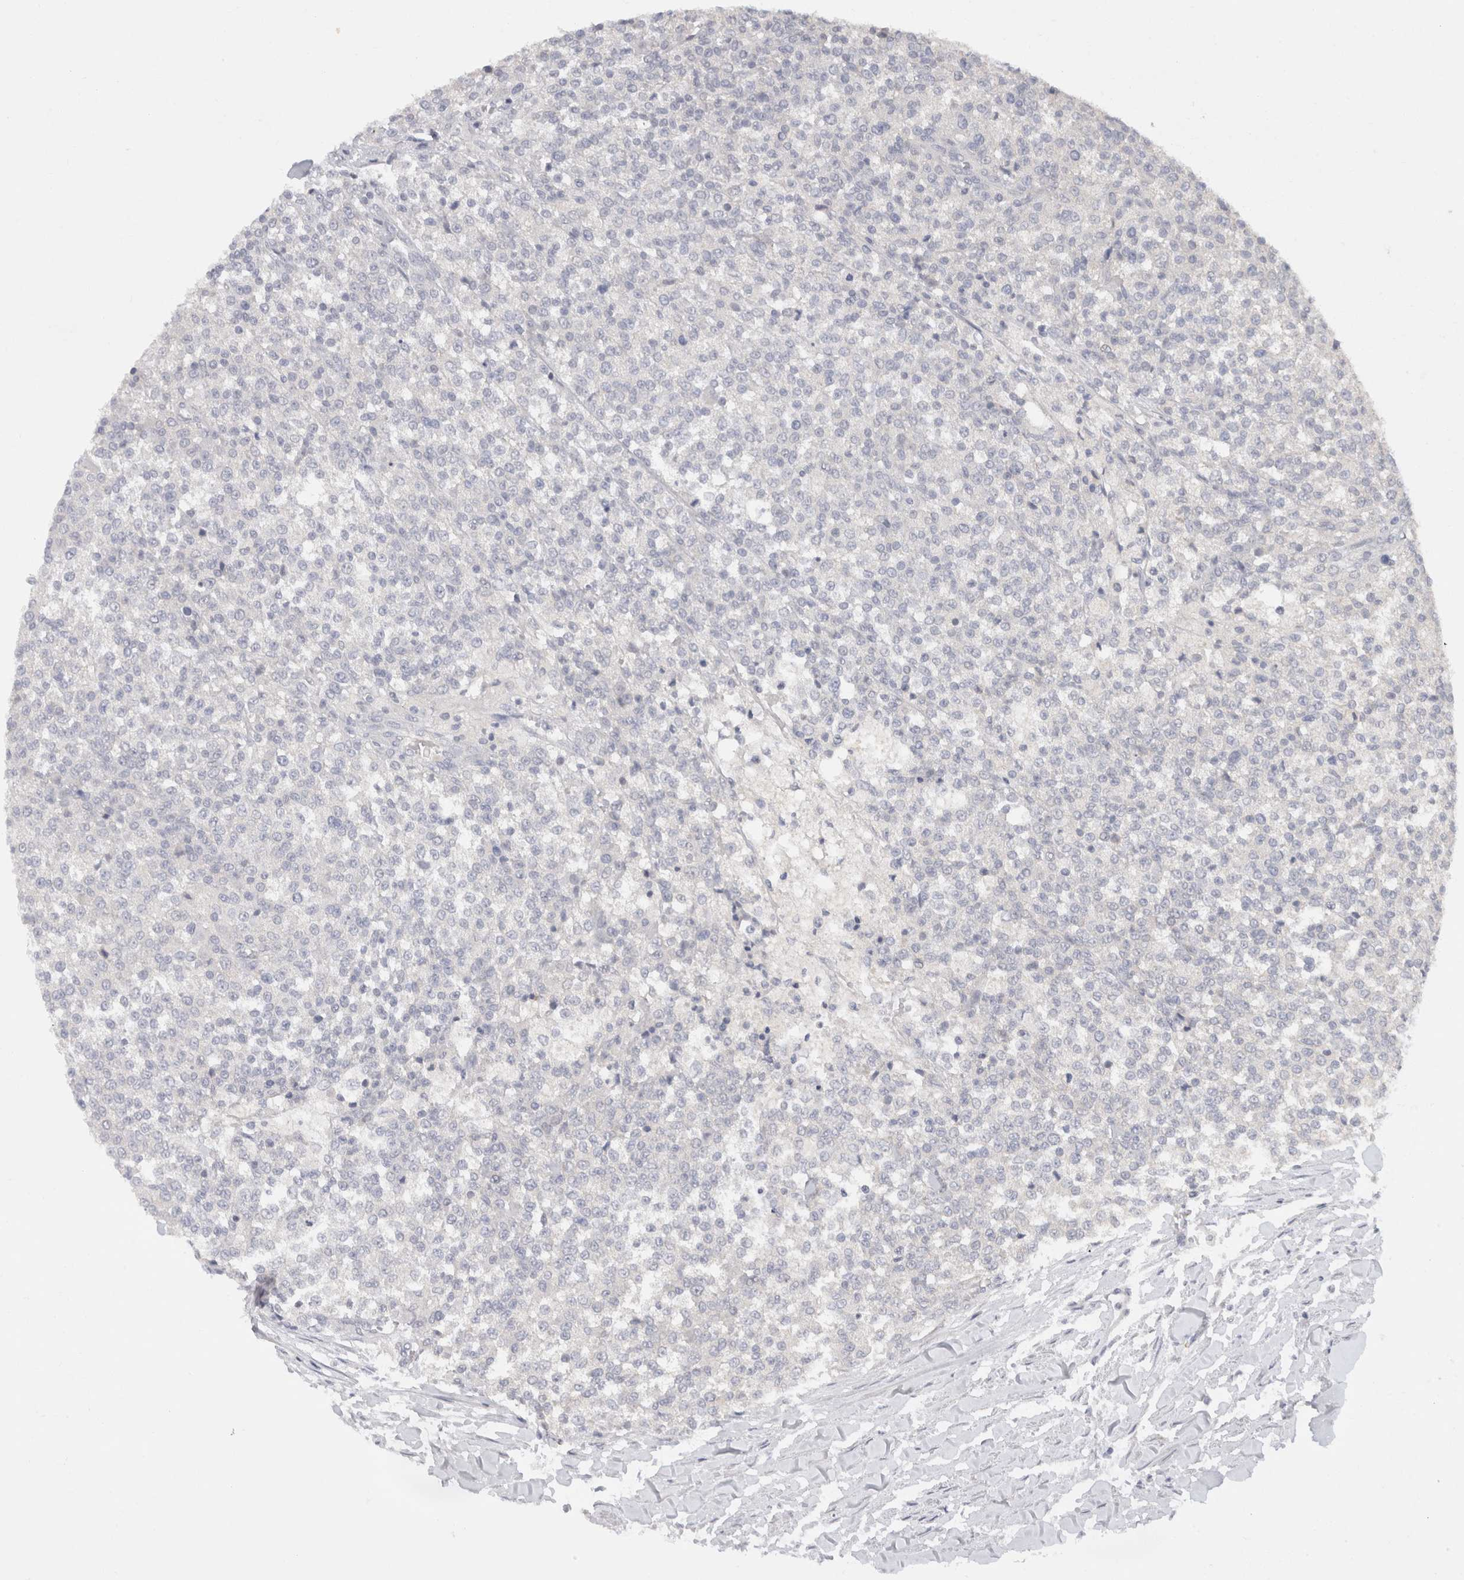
{"staining": {"intensity": "negative", "quantity": "none", "location": "none"}, "tissue": "testis cancer", "cell_type": "Tumor cells", "image_type": "cancer", "snomed": [{"axis": "morphology", "description": "Seminoma, NOS"}, {"axis": "topography", "description": "Testis"}], "caption": "A high-resolution image shows IHC staining of testis cancer, which exhibits no significant positivity in tumor cells. Nuclei are stained in blue.", "gene": "CHRM4", "patient": {"sex": "male", "age": 59}}